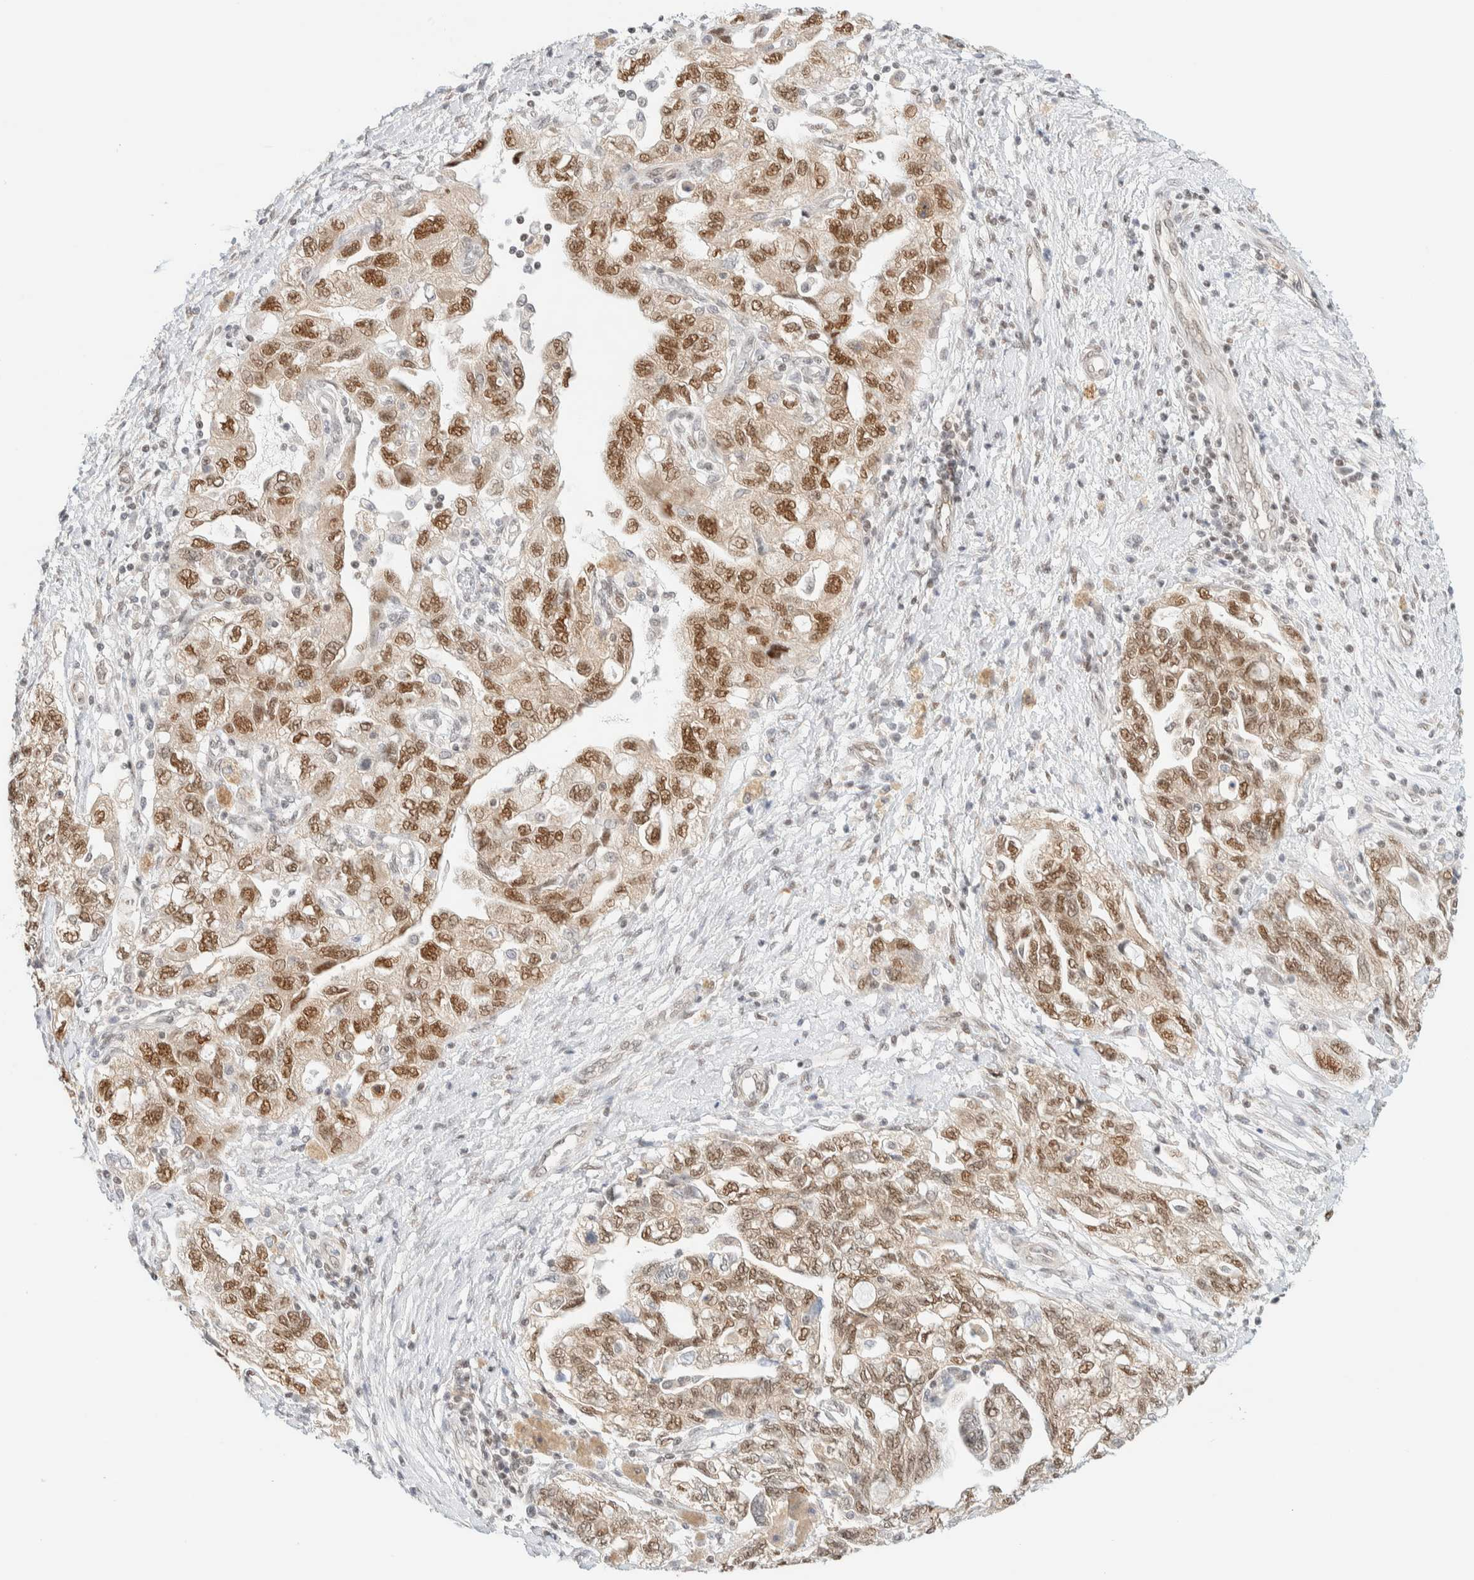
{"staining": {"intensity": "moderate", "quantity": ">75%", "location": "nuclear"}, "tissue": "ovarian cancer", "cell_type": "Tumor cells", "image_type": "cancer", "snomed": [{"axis": "morphology", "description": "Carcinoma, NOS"}, {"axis": "morphology", "description": "Cystadenocarcinoma, serous, NOS"}, {"axis": "topography", "description": "Ovary"}], "caption": "Protein staining shows moderate nuclear staining in approximately >75% of tumor cells in ovarian cancer. The staining was performed using DAB (3,3'-diaminobenzidine) to visualize the protein expression in brown, while the nuclei were stained in blue with hematoxylin (Magnification: 20x).", "gene": "PYGO2", "patient": {"sex": "female", "age": 69}}